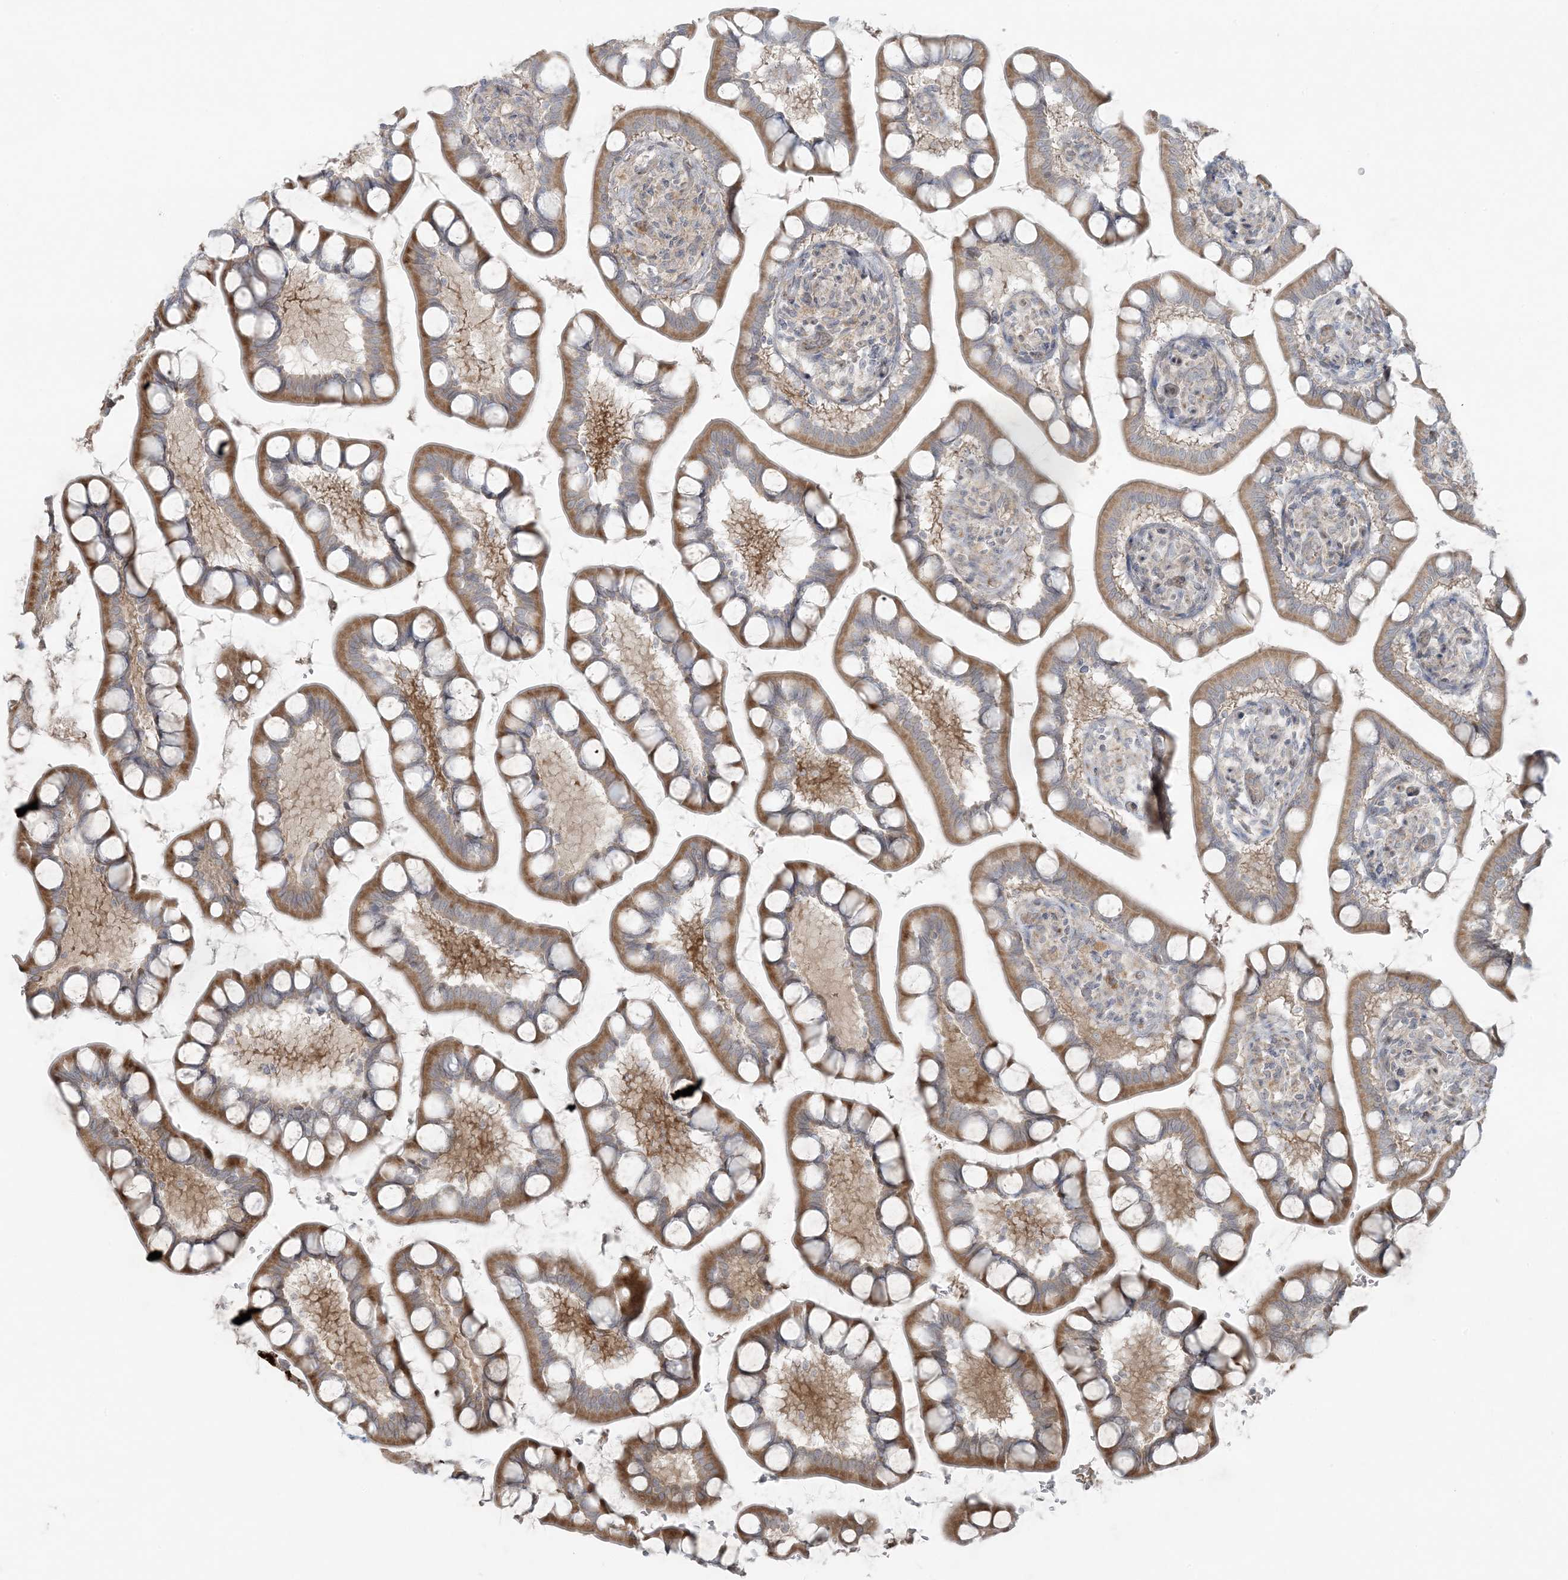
{"staining": {"intensity": "strong", "quantity": "<25%", "location": "cytoplasmic/membranous"}, "tissue": "small intestine", "cell_type": "Glandular cells", "image_type": "normal", "snomed": [{"axis": "morphology", "description": "Normal tissue, NOS"}, {"axis": "topography", "description": "Small intestine"}], "caption": "Immunohistochemistry image of benign small intestine stained for a protein (brown), which reveals medium levels of strong cytoplasmic/membranous expression in about <25% of glandular cells.", "gene": "ZNF263", "patient": {"sex": "male", "age": 52}}